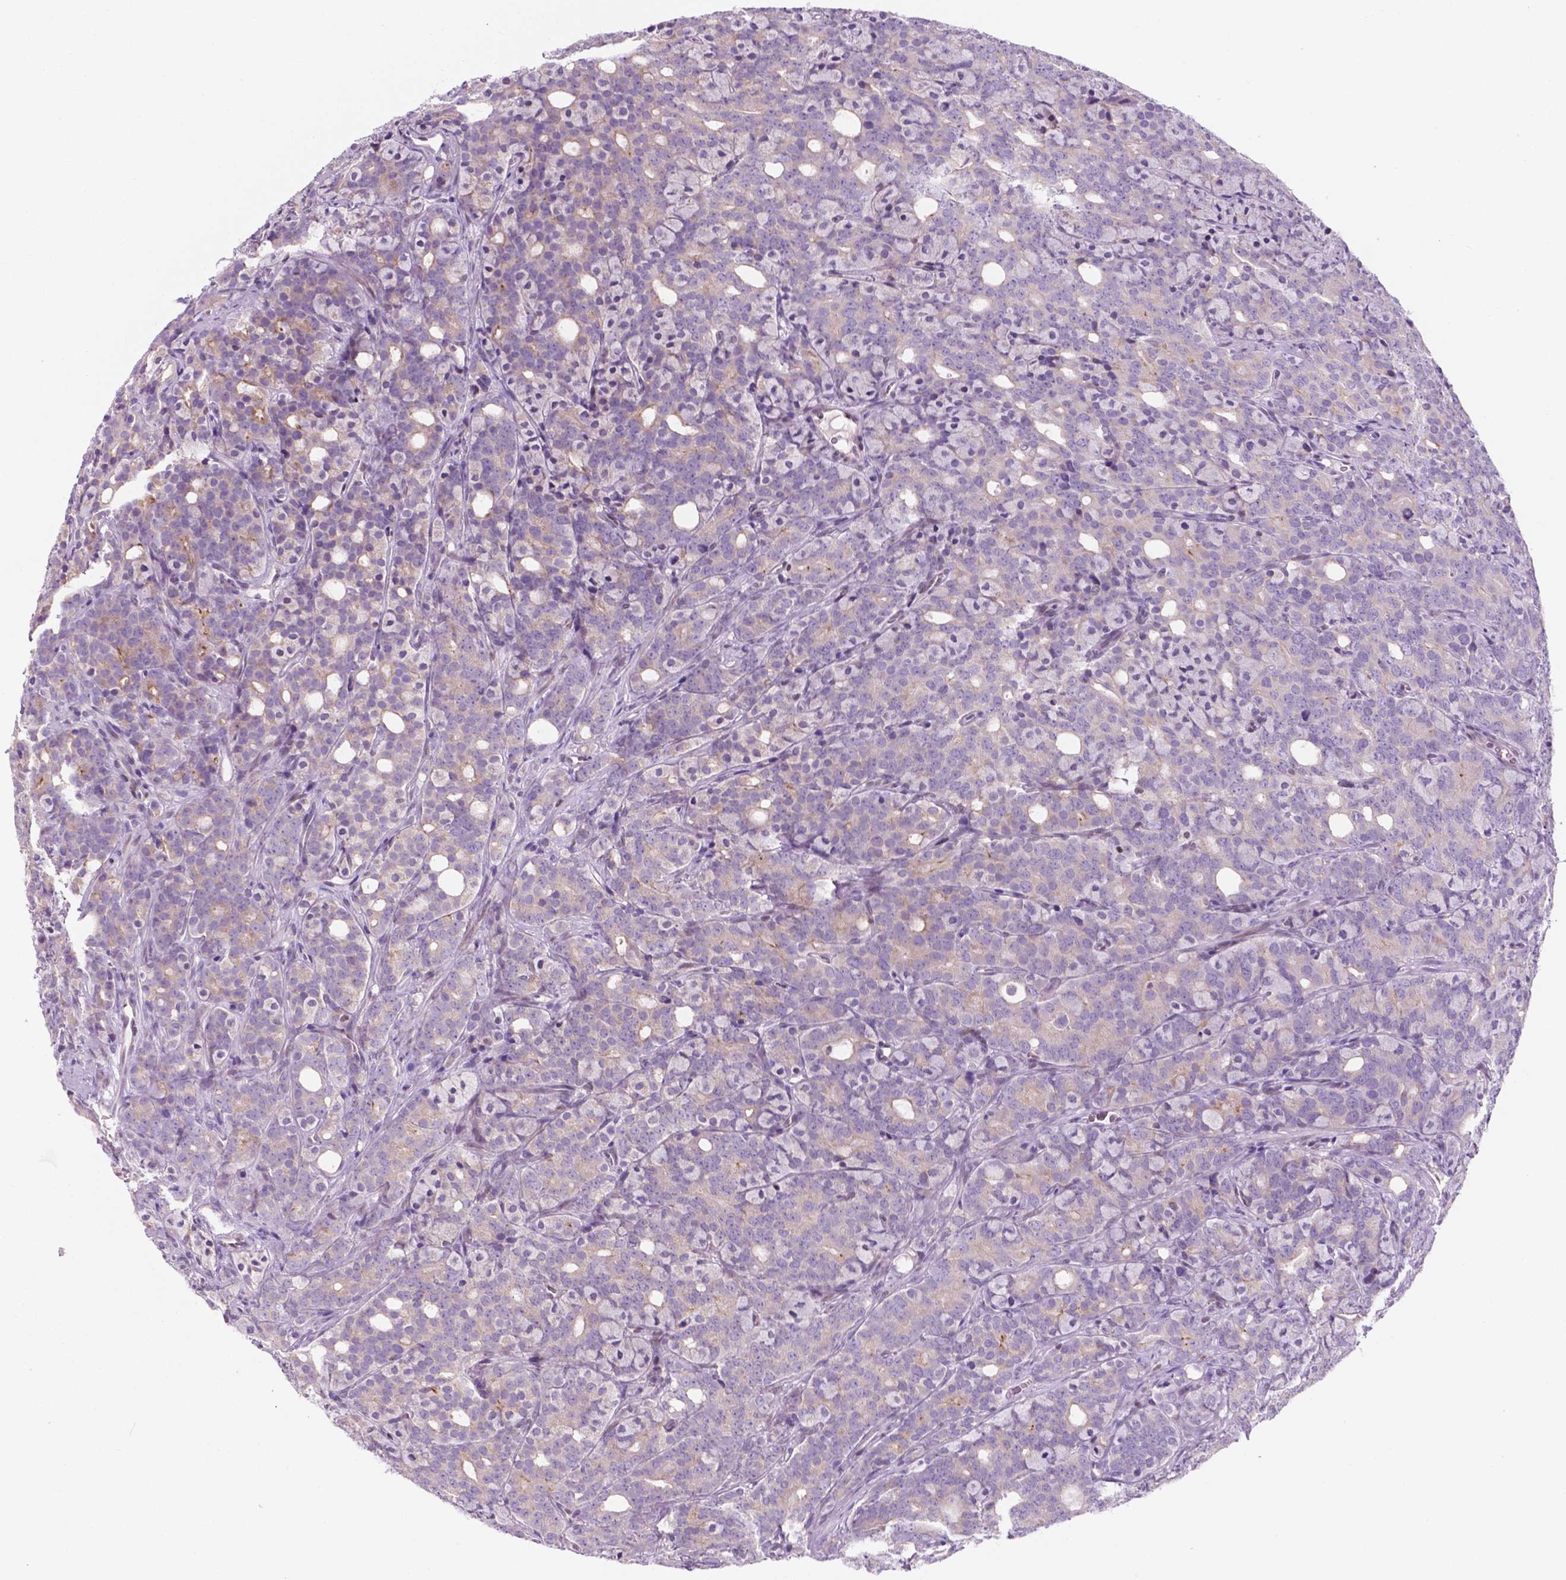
{"staining": {"intensity": "moderate", "quantity": "<25%", "location": "cytoplasmic/membranous"}, "tissue": "prostate cancer", "cell_type": "Tumor cells", "image_type": "cancer", "snomed": [{"axis": "morphology", "description": "Adenocarcinoma, High grade"}, {"axis": "topography", "description": "Prostate"}], "caption": "Human prostate cancer (high-grade adenocarcinoma) stained for a protein (brown) displays moderate cytoplasmic/membranous positive positivity in about <25% of tumor cells.", "gene": "FAM50B", "patient": {"sex": "male", "age": 84}}